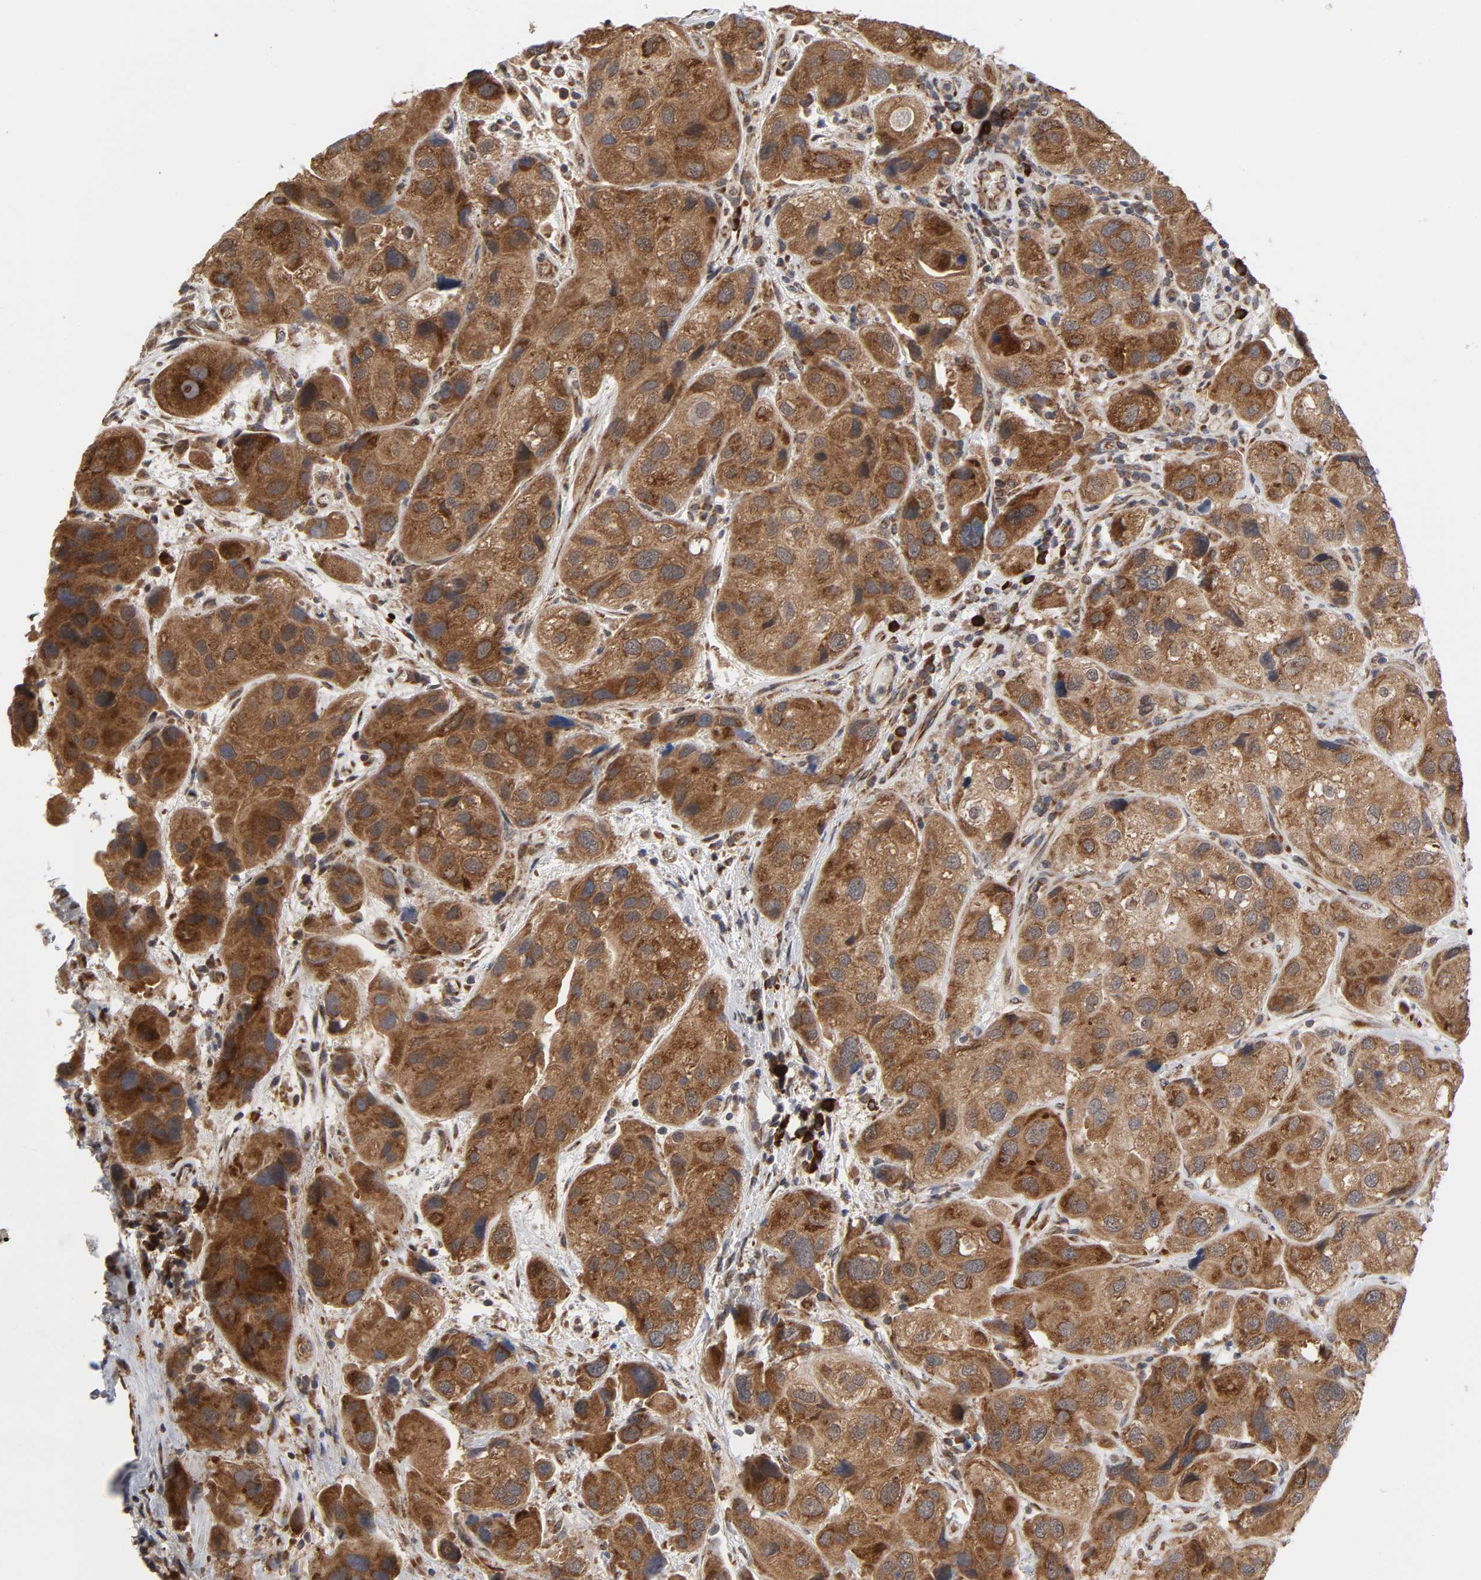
{"staining": {"intensity": "strong", "quantity": ">75%", "location": "cytoplasmic/membranous"}, "tissue": "urothelial cancer", "cell_type": "Tumor cells", "image_type": "cancer", "snomed": [{"axis": "morphology", "description": "Urothelial carcinoma, High grade"}, {"axis": "topography", "description": "Urinary bladder"}], "caption": "Immunohistochemistry photomicrograph of urothelial cancer stained for a protein (brown), which shows high levels of strong cytoplasmic/membranous expression in about >75% of tumor cells.", "gene": "SLC30A9", "patient": {"sex": "female", "age": 64}}